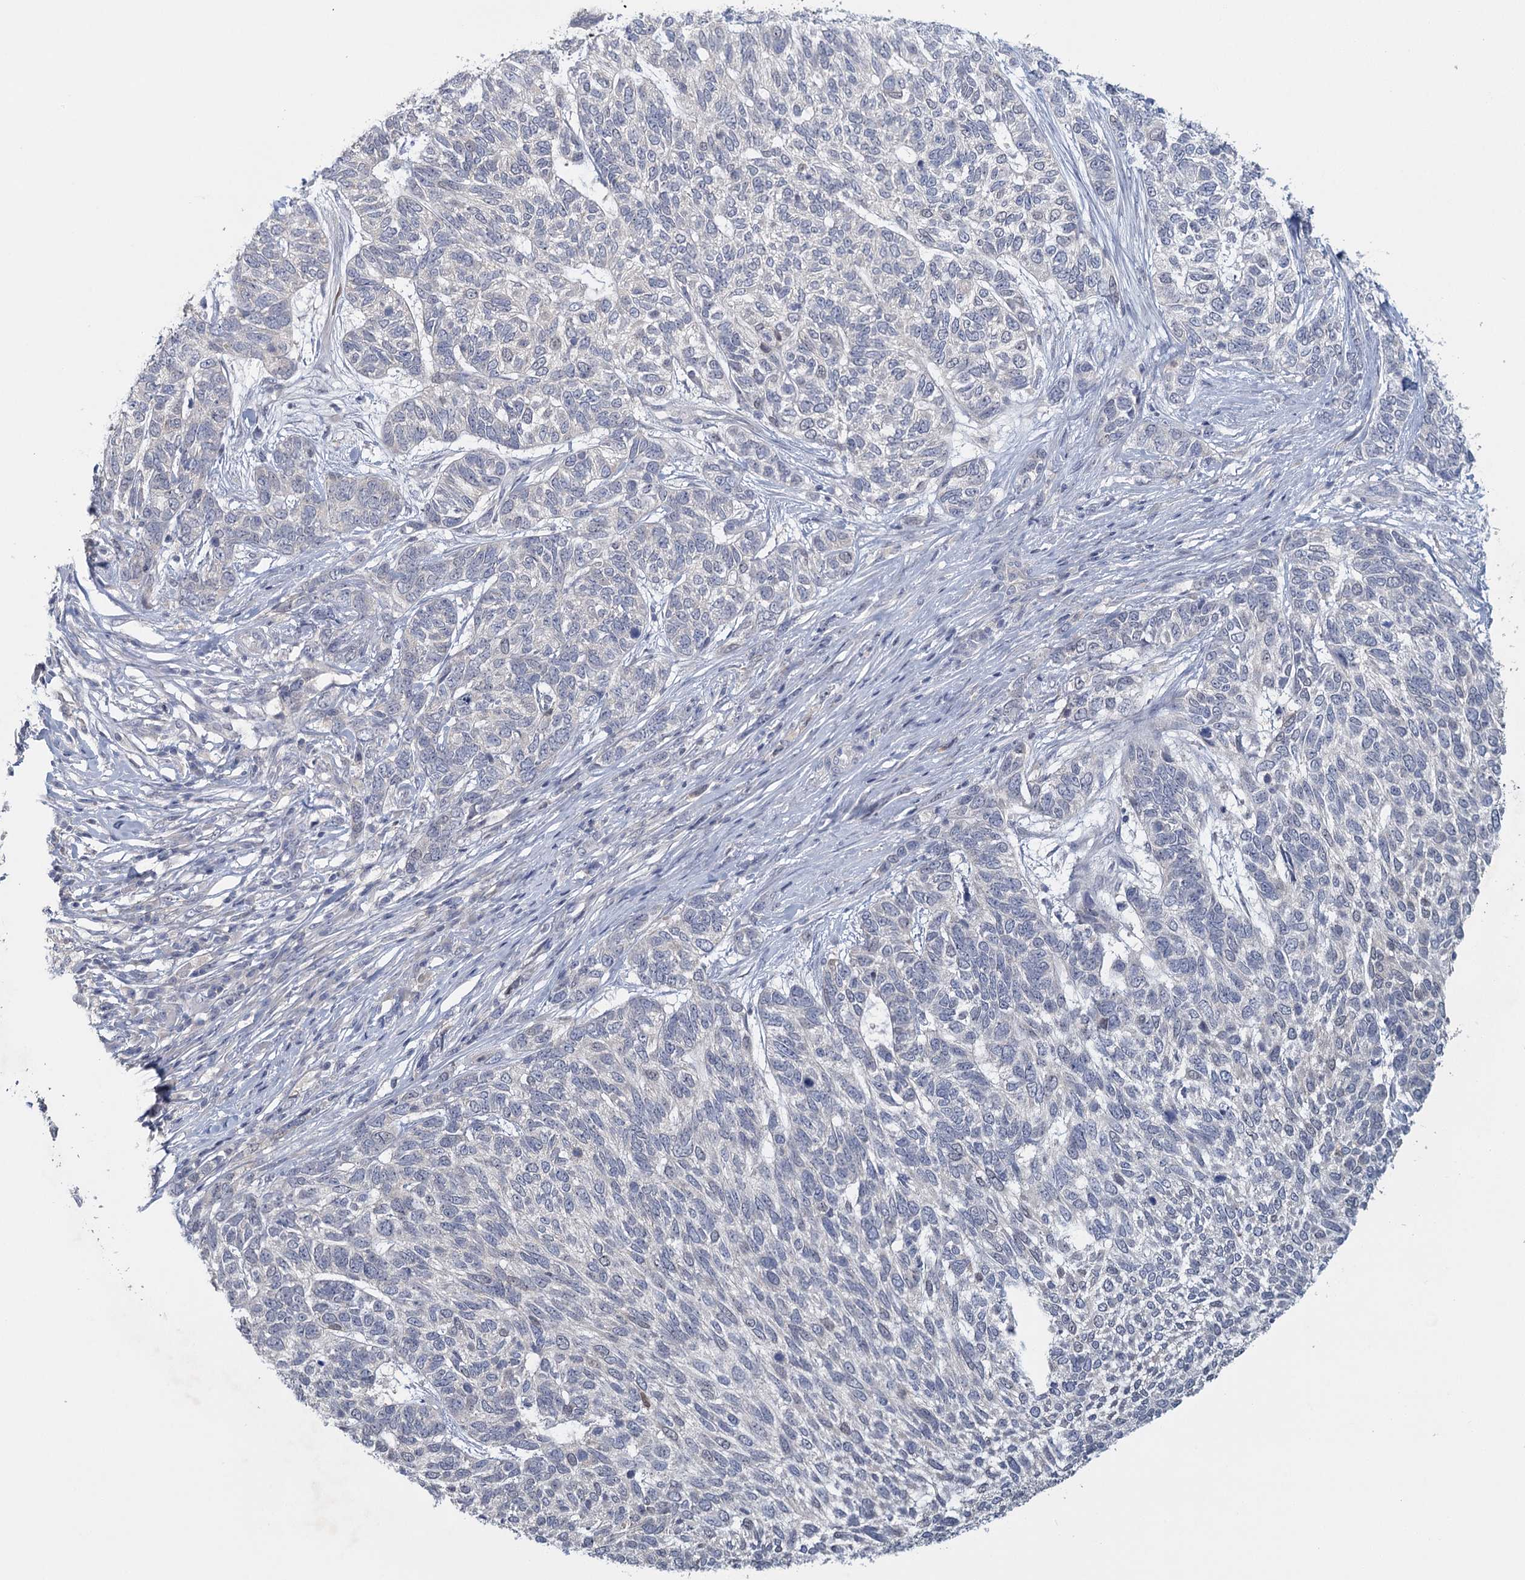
{"staining": {"intensity": "negative", "quantity": "none", "location": "none"}, "tissue": "skin cancer", "cell_type": "Tumor cells", "image_type": "cancer", "snomed": [{"axis": "morphology", "description": "Basal cell carcinoma"}, {"axis": "topography", "description": "Skin"}], "caption": "Tumor cells show no significant protein positivity in skin cancer (basal cell carcinoma).", "gene": "MYO7B", "patient": {"sex": "female", "age": 65}}